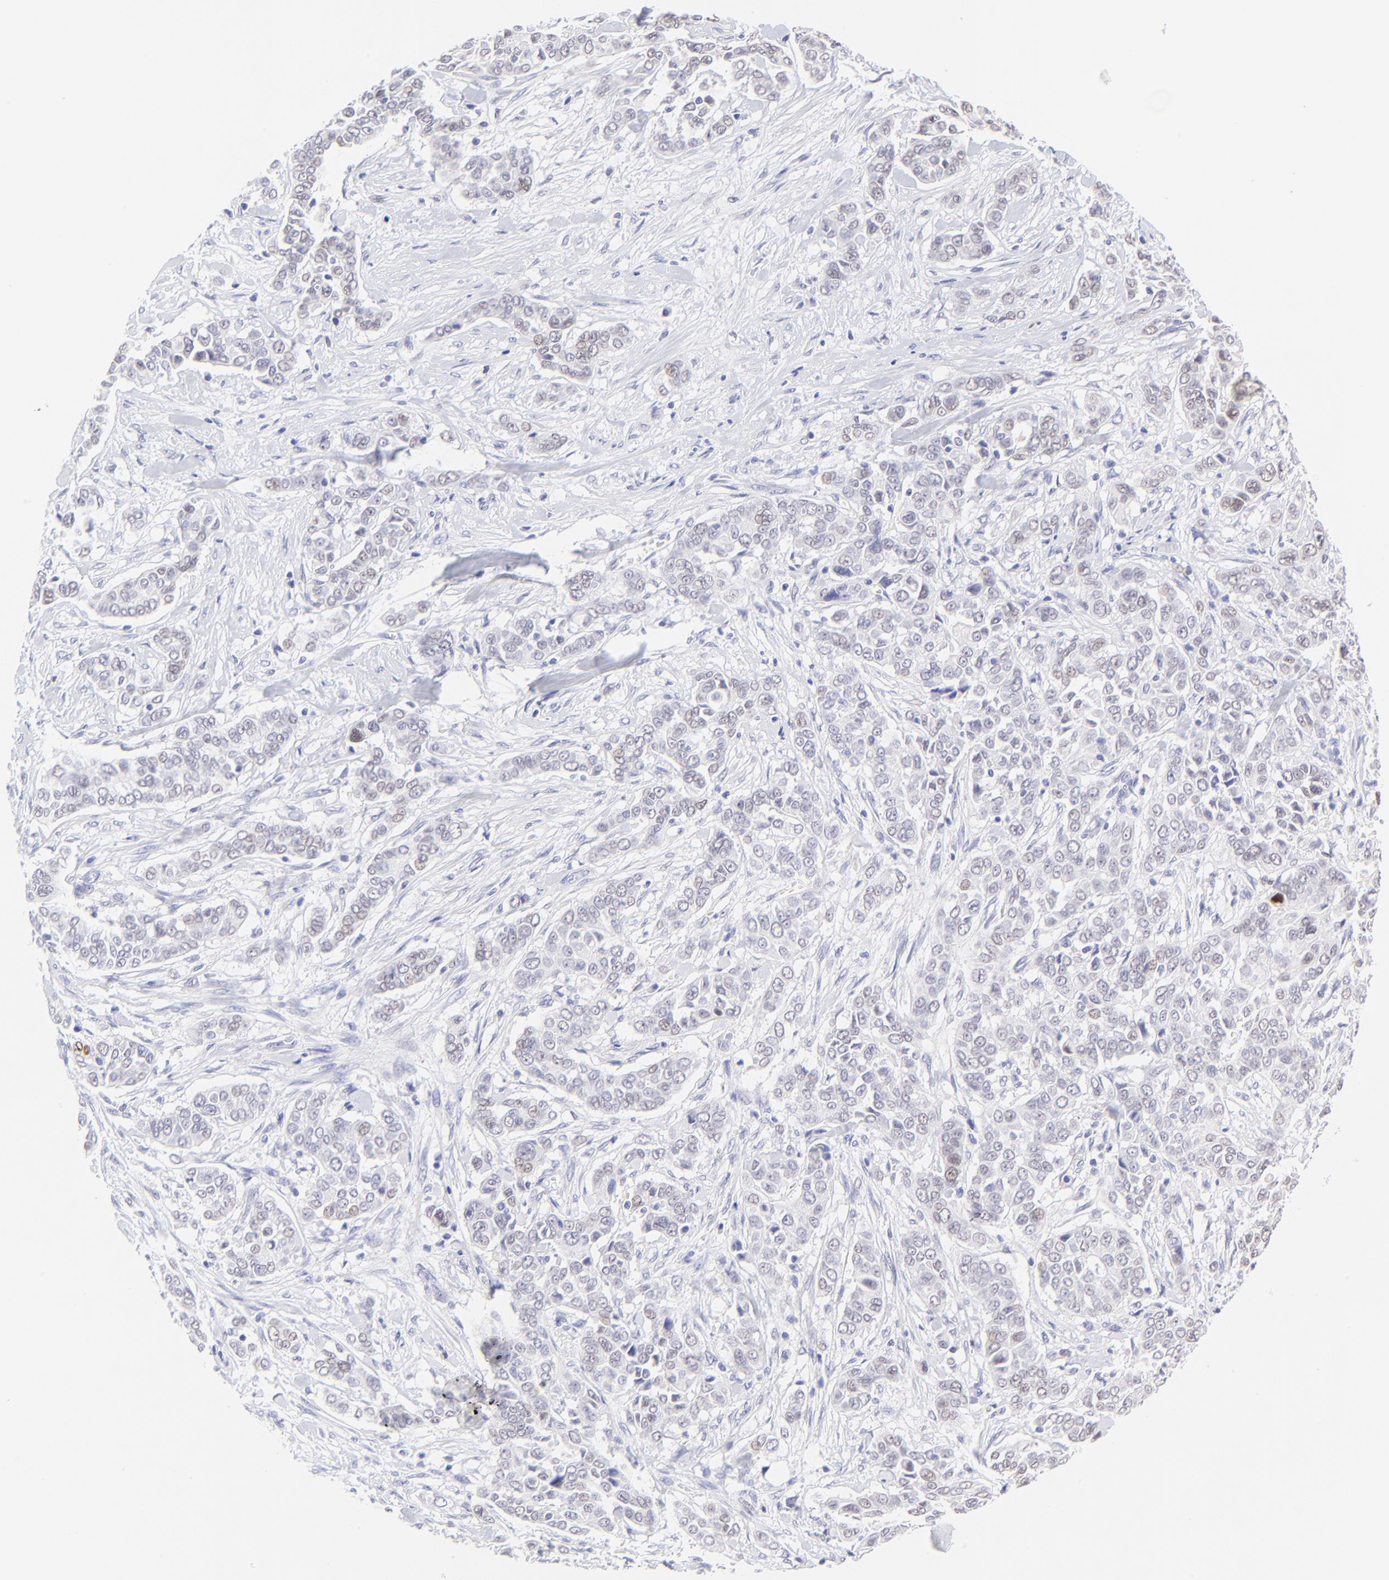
{"staining": {"intensity": "negative", "quantity": "none", "location": "none"}, "tissue": "pancreatic cancer", "cell_type": "Tumor cells", "image_type": "cancer", "snomed": [{"axis": "morphology", "description": "Adenocarcinoma, NOS"}, {"axis": "topography", "description": "Pancreas"}], "caption": "DAB (3,3'-diaminobenzidine) immunohistochemical staining of human pancreatic adenocarcinoma displays no significant positivity in tumor cells.", "gene": "KLF4", "patient": {"sex": "female", "age": 52}}